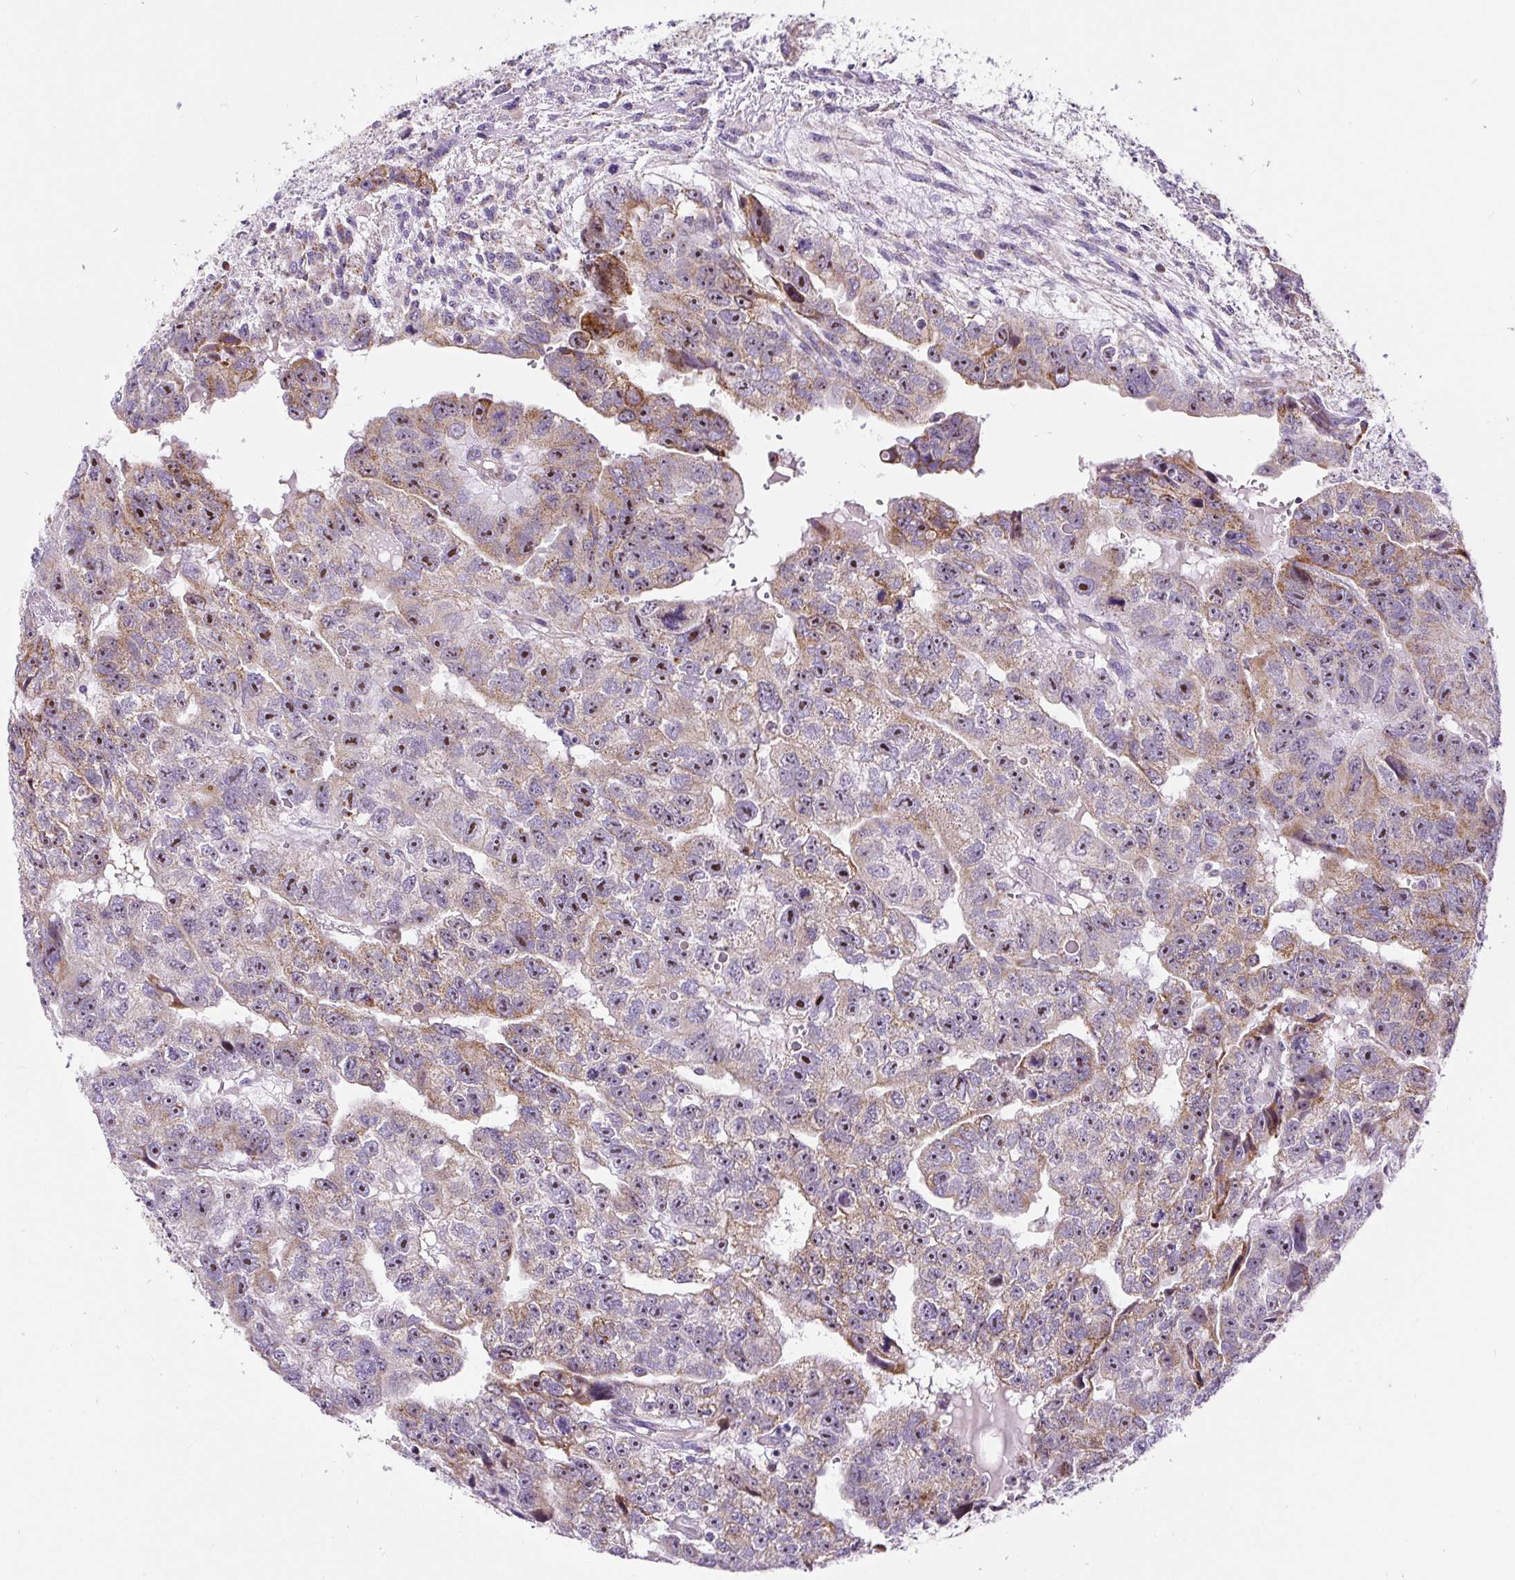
{"staining": {"intensity": "moderate", "quantity": "25%-75%", "location": "cytoplasmic/membranous,nuclear"}, "tissue": "testis cancer", "cell_type": "Tumor cells", "image_type": "cancer", "snomed": [{"axis": "morphology", "description": "Carcinoma, Embryonal, NOS"}, {"axis": "topography", "description": "Testis"}], "caption": "Testis cancer stained for a protein shows moderate cytoplasmic/membranous and nuclear positivity in tumor cells. (Brightfield microscopy of DAB IHC at high magnification).", "gene": "ZNF596", "patient": {"sex": "male", "age": 20}}